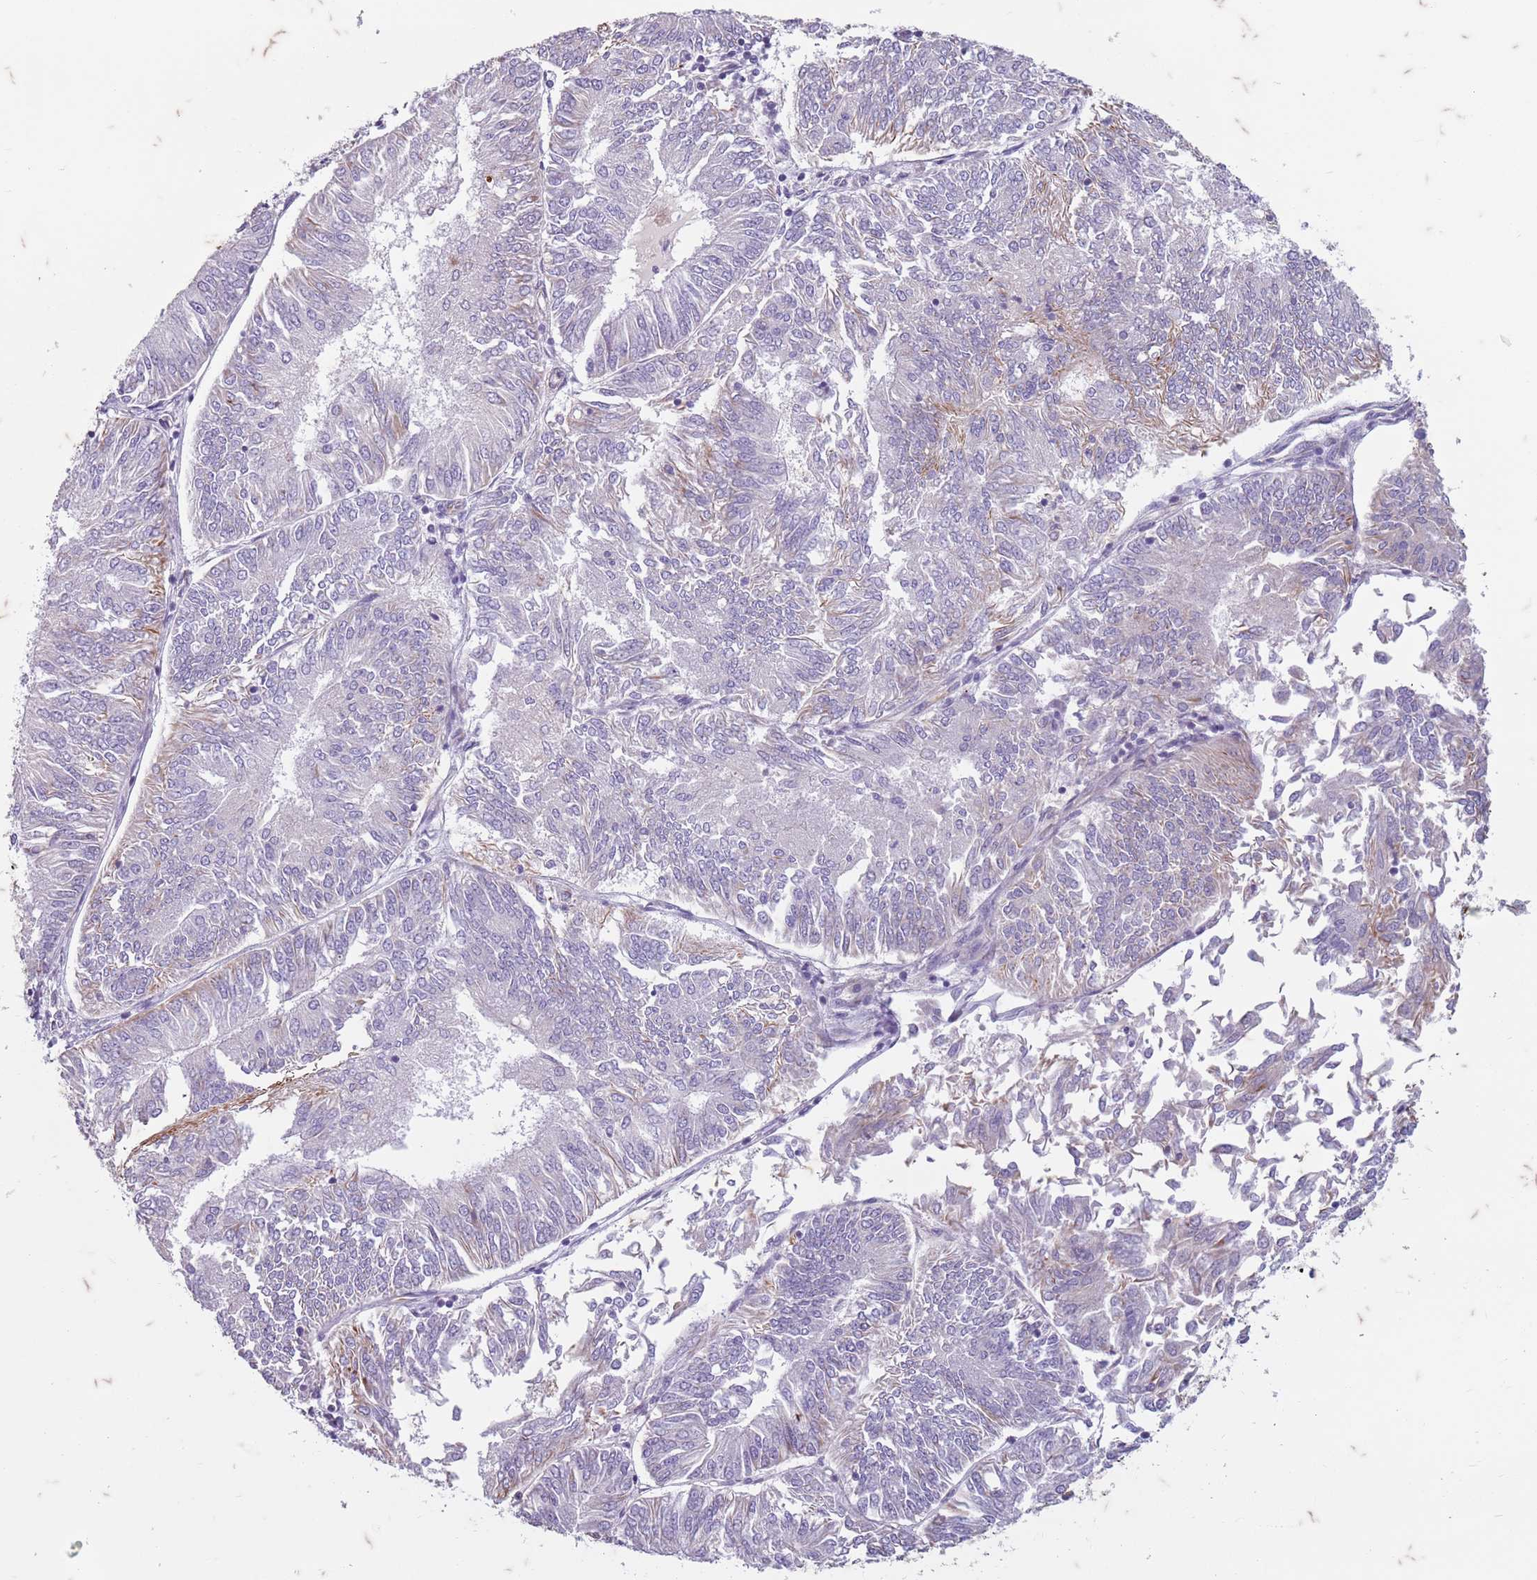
{"staining": {"intensity": "negative", "quantity": "none", "location": "none"}, "tissue": "endometrial cancer", "cell_type": "Tumor cells", "image_type": "cancer", "snomed": [{"axis": "morphology", "description": "Adenocarcinoma, NOS"}, {"axis": "topography", "description": "Endometrium"}], "caption": "An image of adenocarcinoma (endometrial) stained for a protein demonstrates no brown staining in tumor cells.", "gene": "TAS2R38", "patient": {"sex": "female", "age": 58}}